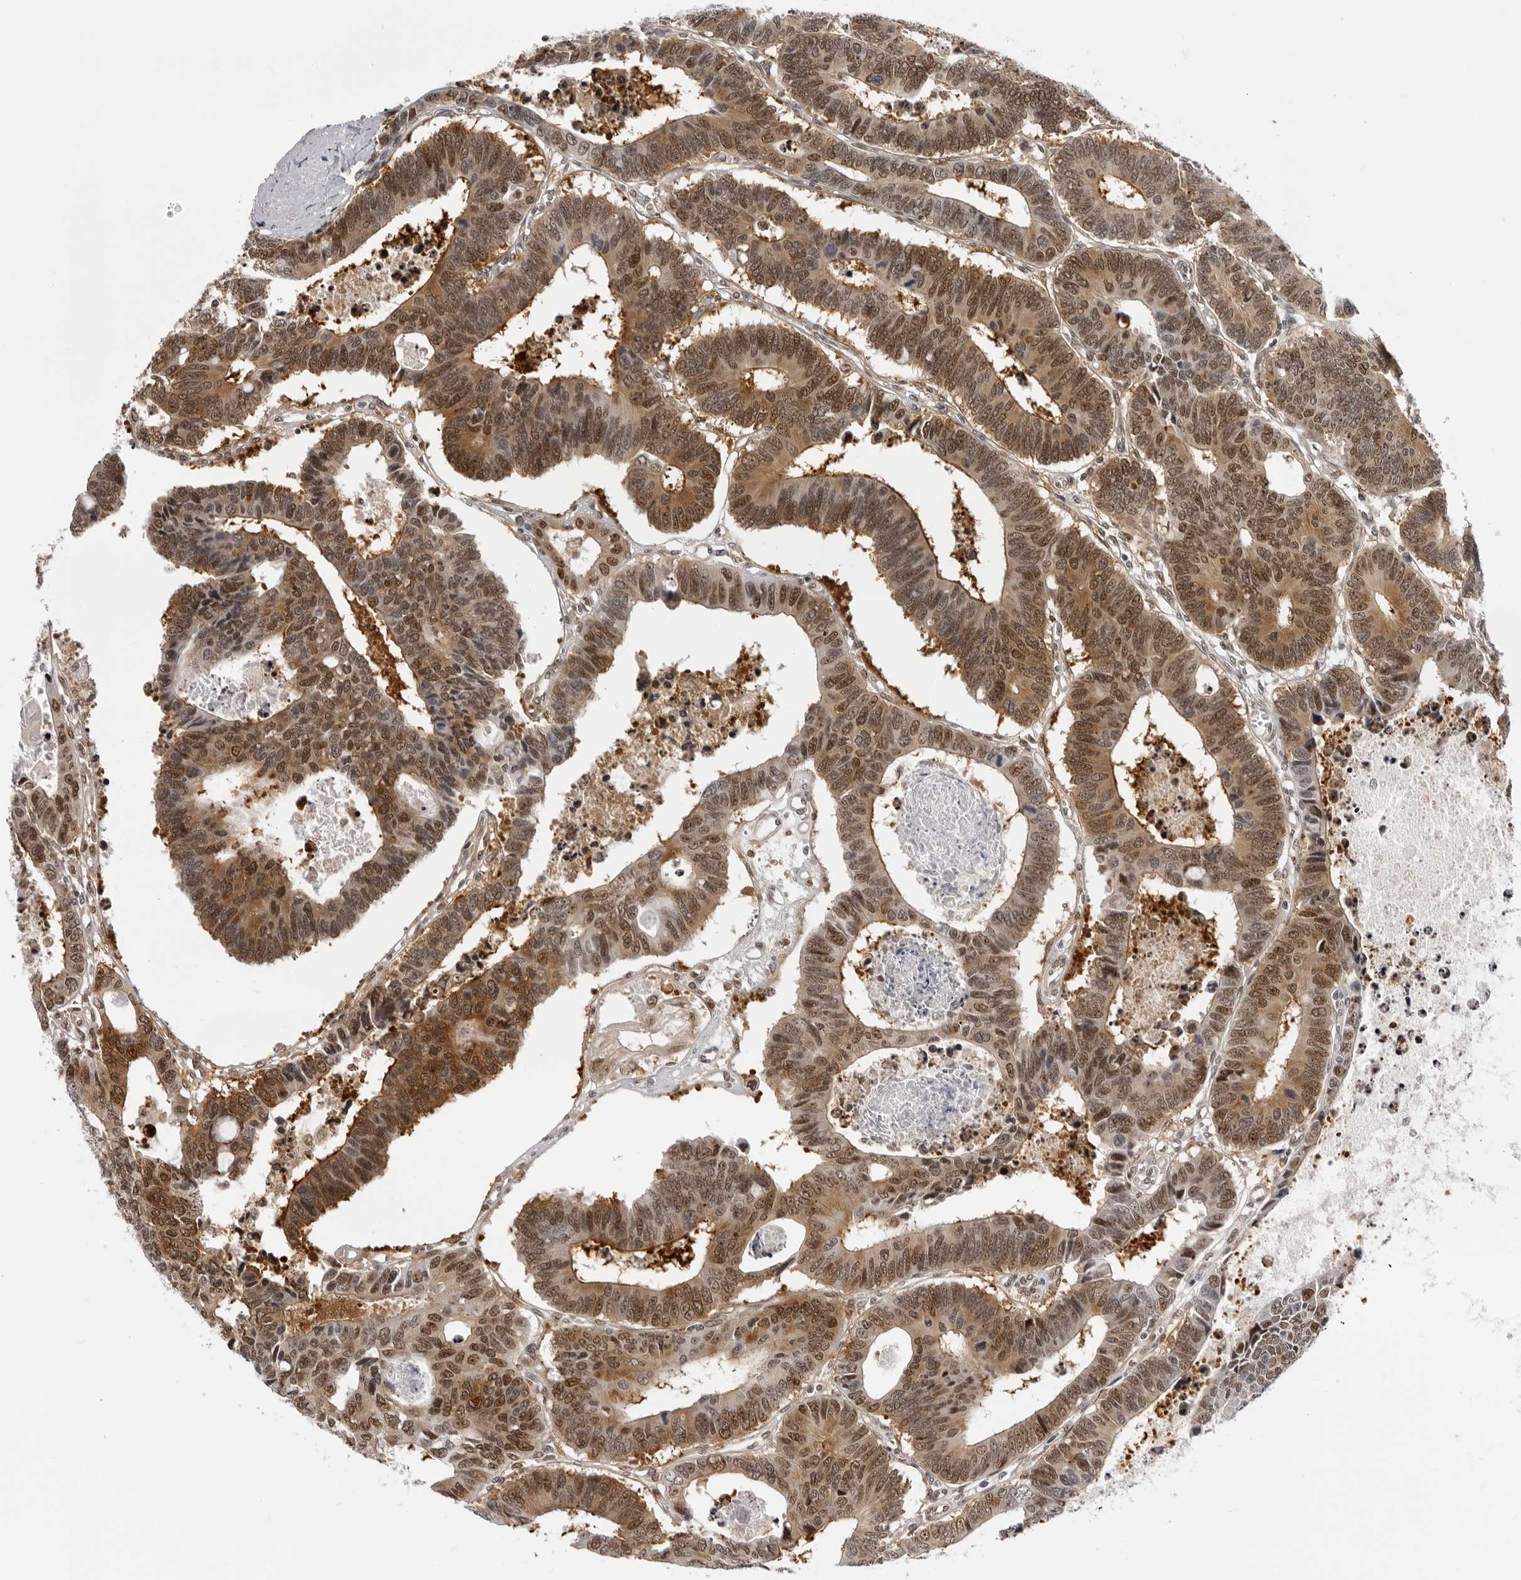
{"staining": {"intensity": "moderate", "quantity": ">75%", "location": "cytoplasmic/membranous,nuclear"}, "tissue": "colorectal cancer", "cell_type": "Tumor cells", "image_type": "cancer", "snomed": [{"axis": "morphology", "description": "Adenocarcinoma, NOS"}, {"axis": "topography", "description": "Rectum"}], "caption": "IHC (DAB (3,3'-diaminobenzidine)) staining of colorectal cancer (adenocarcinoma) displays moderate cytoplasmic/membranous and nuclear protein staining in about >75% of tumor cells.", "gene": "WDR77", "patient": {"sex": "male", "age": 84}}